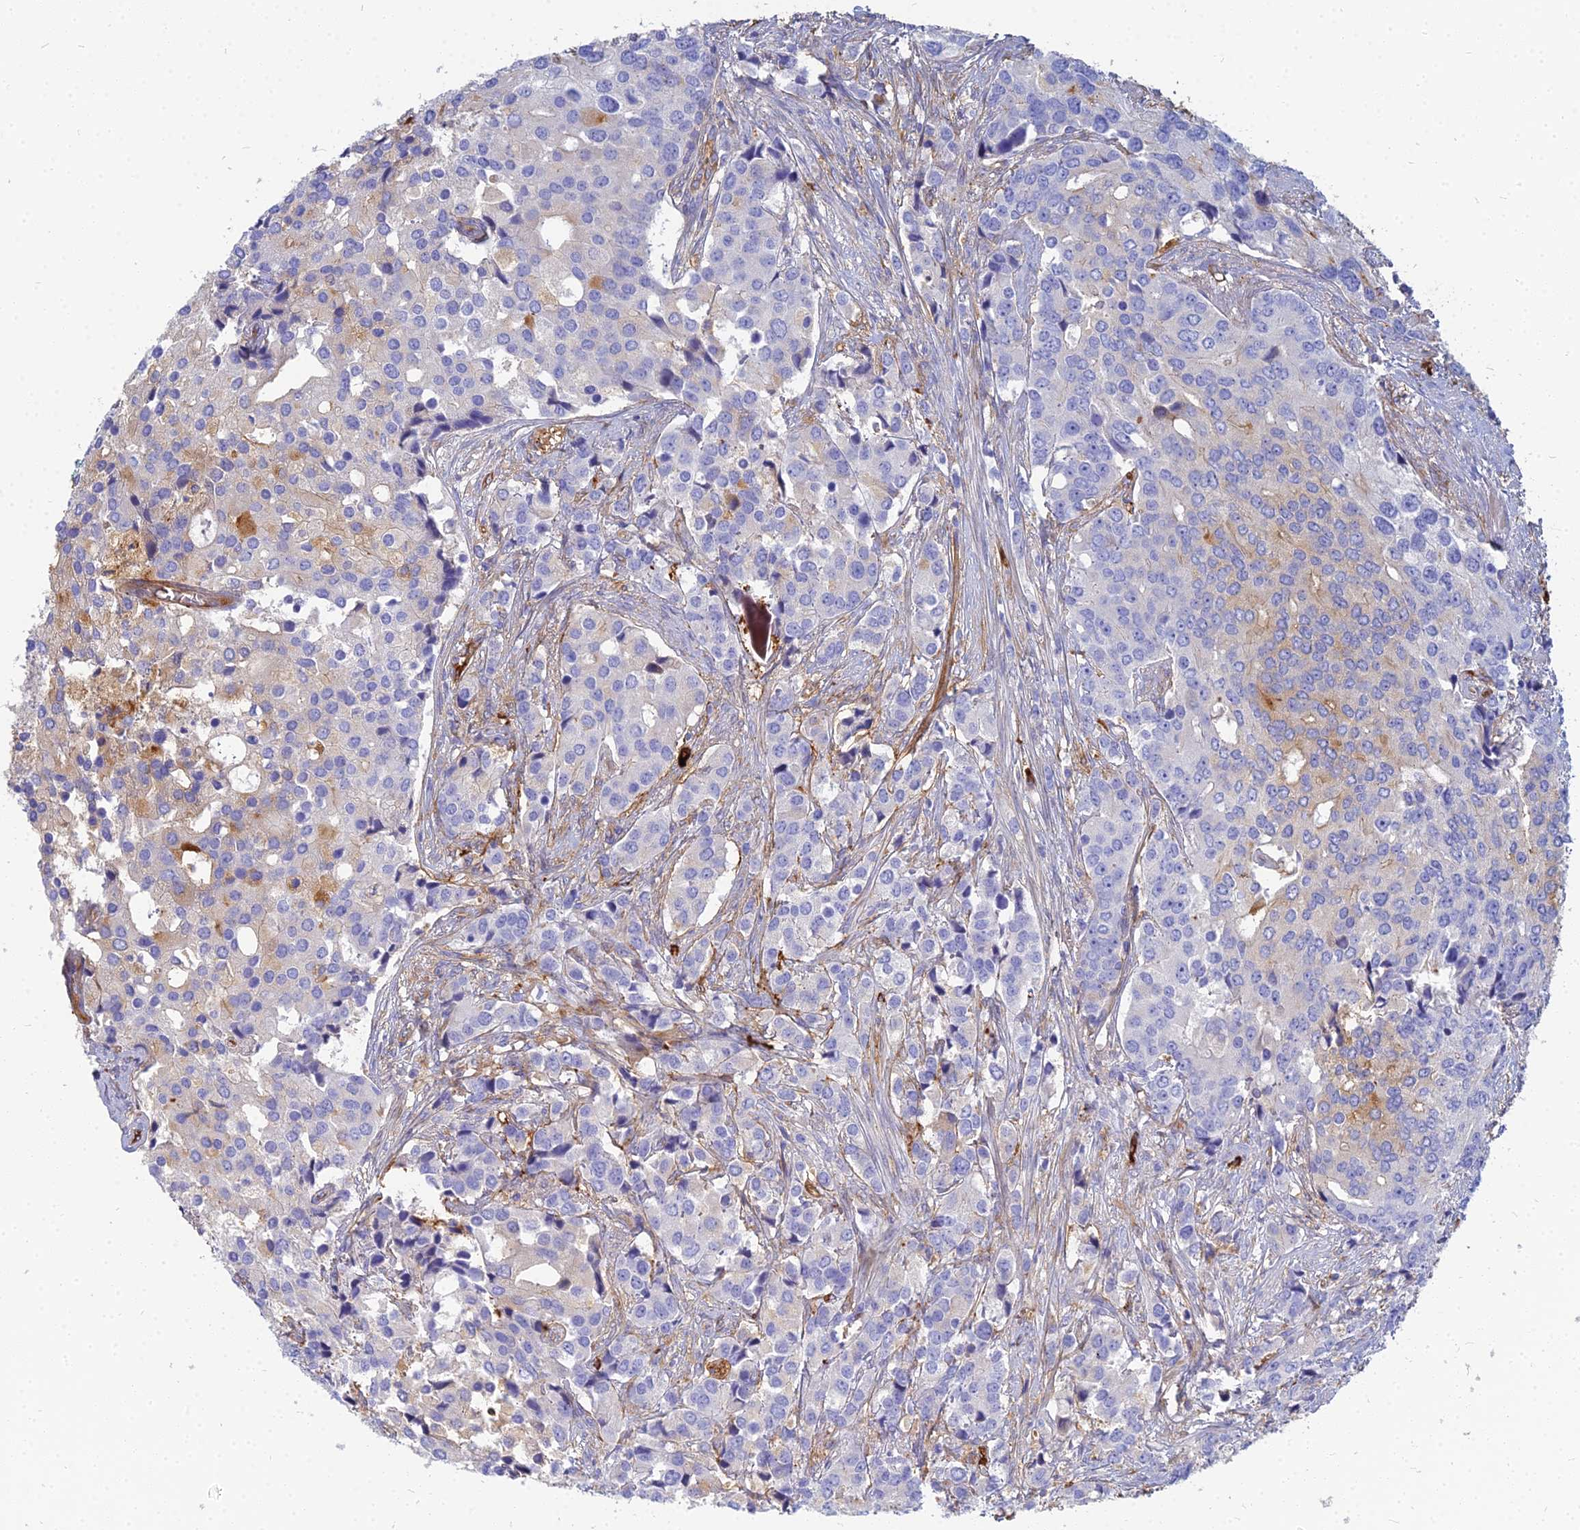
{"staining": {"intensity": "negative", "quantity": "none", "location": "none"}, "tissue": "prostate cancer", "cell_type": "Tumor cells", "image_type": "cancer", "snomed": [{"axis": "morphology", "description": "Adenocarcinoma, High grade"}, {"axis": "topography", "description": "Prostate"}], "caption": "High power microscopy image of an IHC histopathology image of prostate cancer, revealing no significant expression in tumor cells. (Brightfield microscopy of DAB immunohistochemistry (IHC) at high magnification).", "gene": "VAT1", "patient": {"sex": "male", "age": 62}}